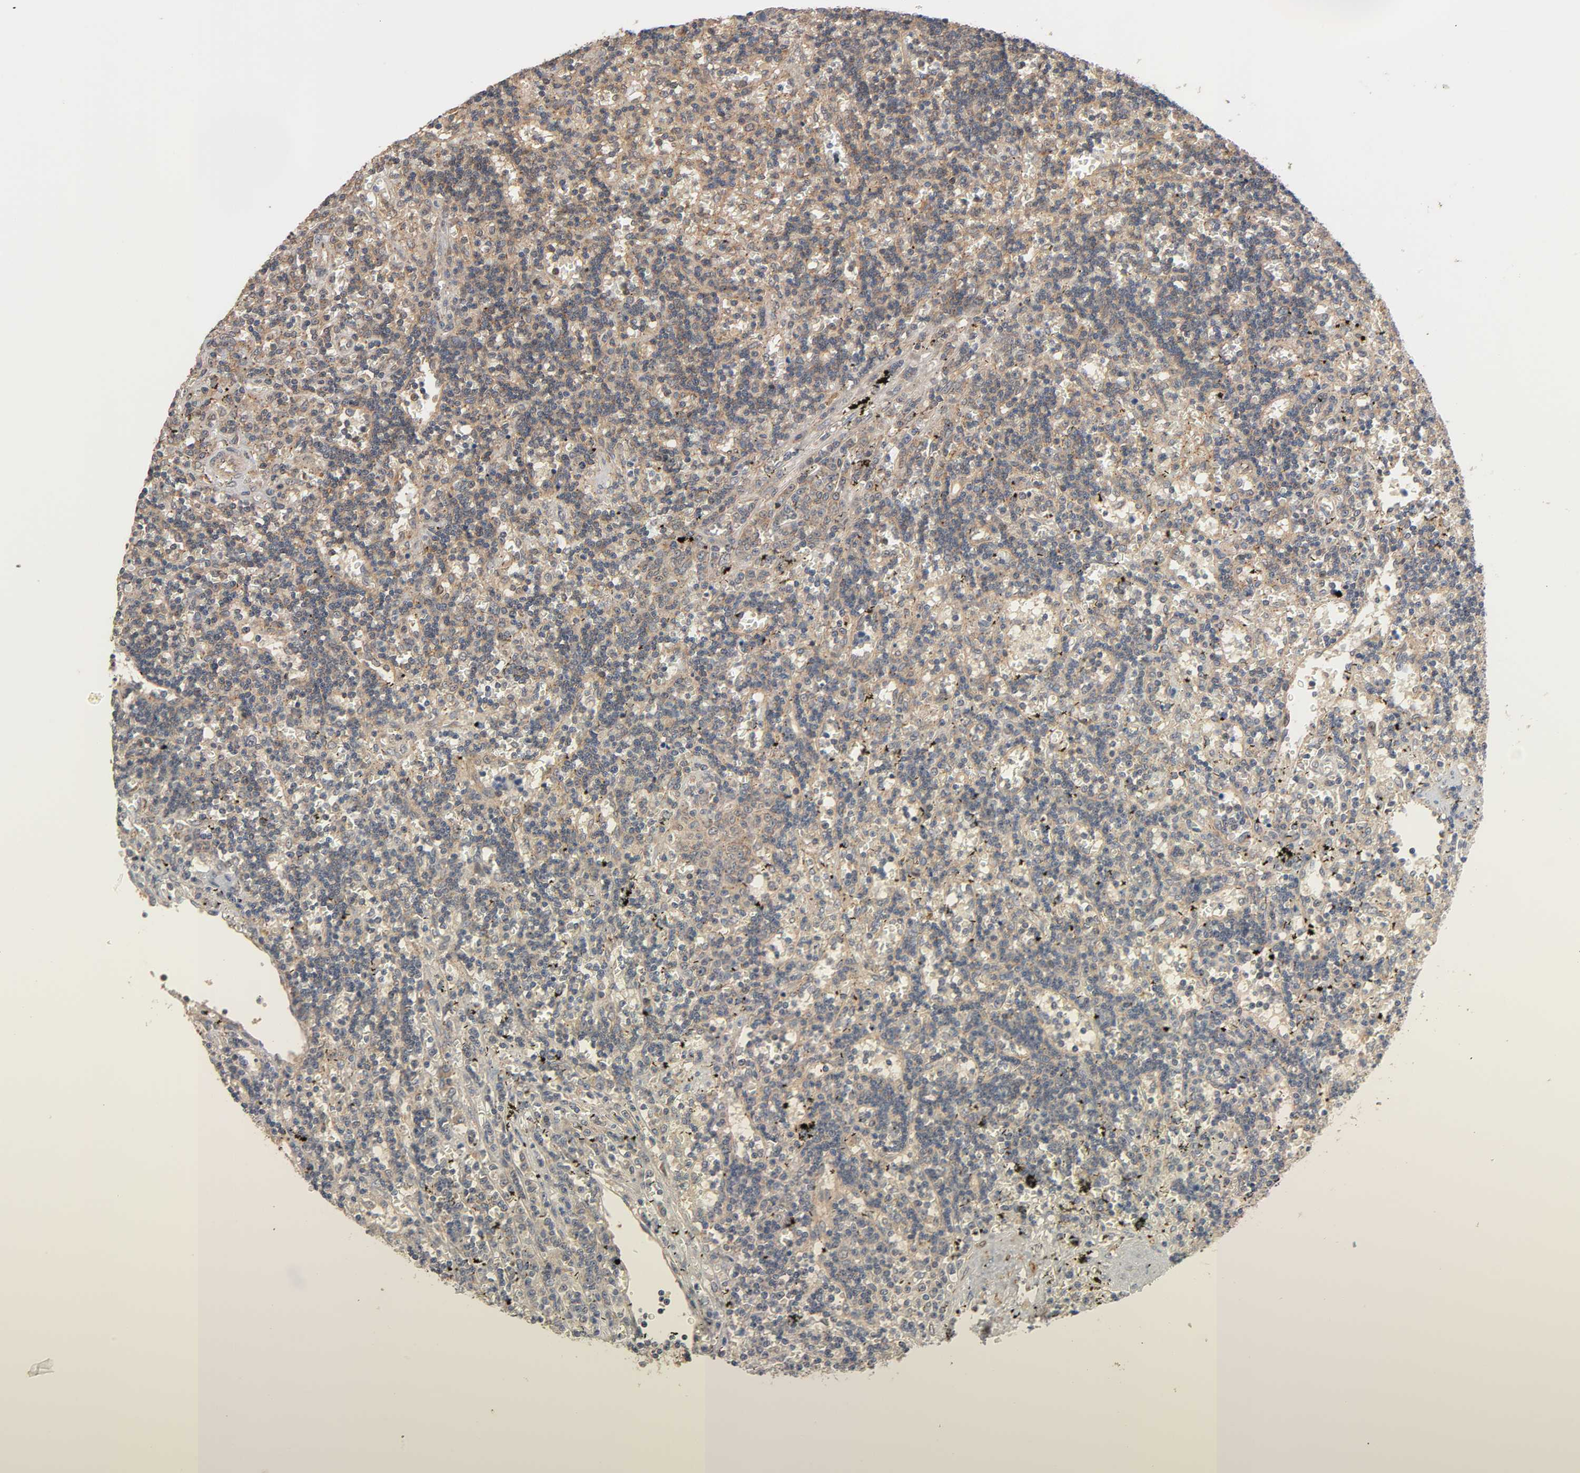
{"staining": {"intensity": "moderate", "quantity": ">75%", "location": "cytoplasmic/membranous"}, "tissue": "lymphoma", "cell_type": "Tumor cells", "image_type": "cancer", "snomed": [{"axis": "morphology", "description": "Malignant lymphoma, non-Hodgkin's type, Low grade"}, {"axis": "topography", "description": "Spleen"}], "caption": "The photomicrograph demonstrates staining of malignant lymphoma, non-Hodgkin's type (low-grade), revealing moderate cytoplasmic/membranous protein staining (brown color) within tumor cells.", "gene": "NEMF", "patient": {"sex": "male", "age": 60}}